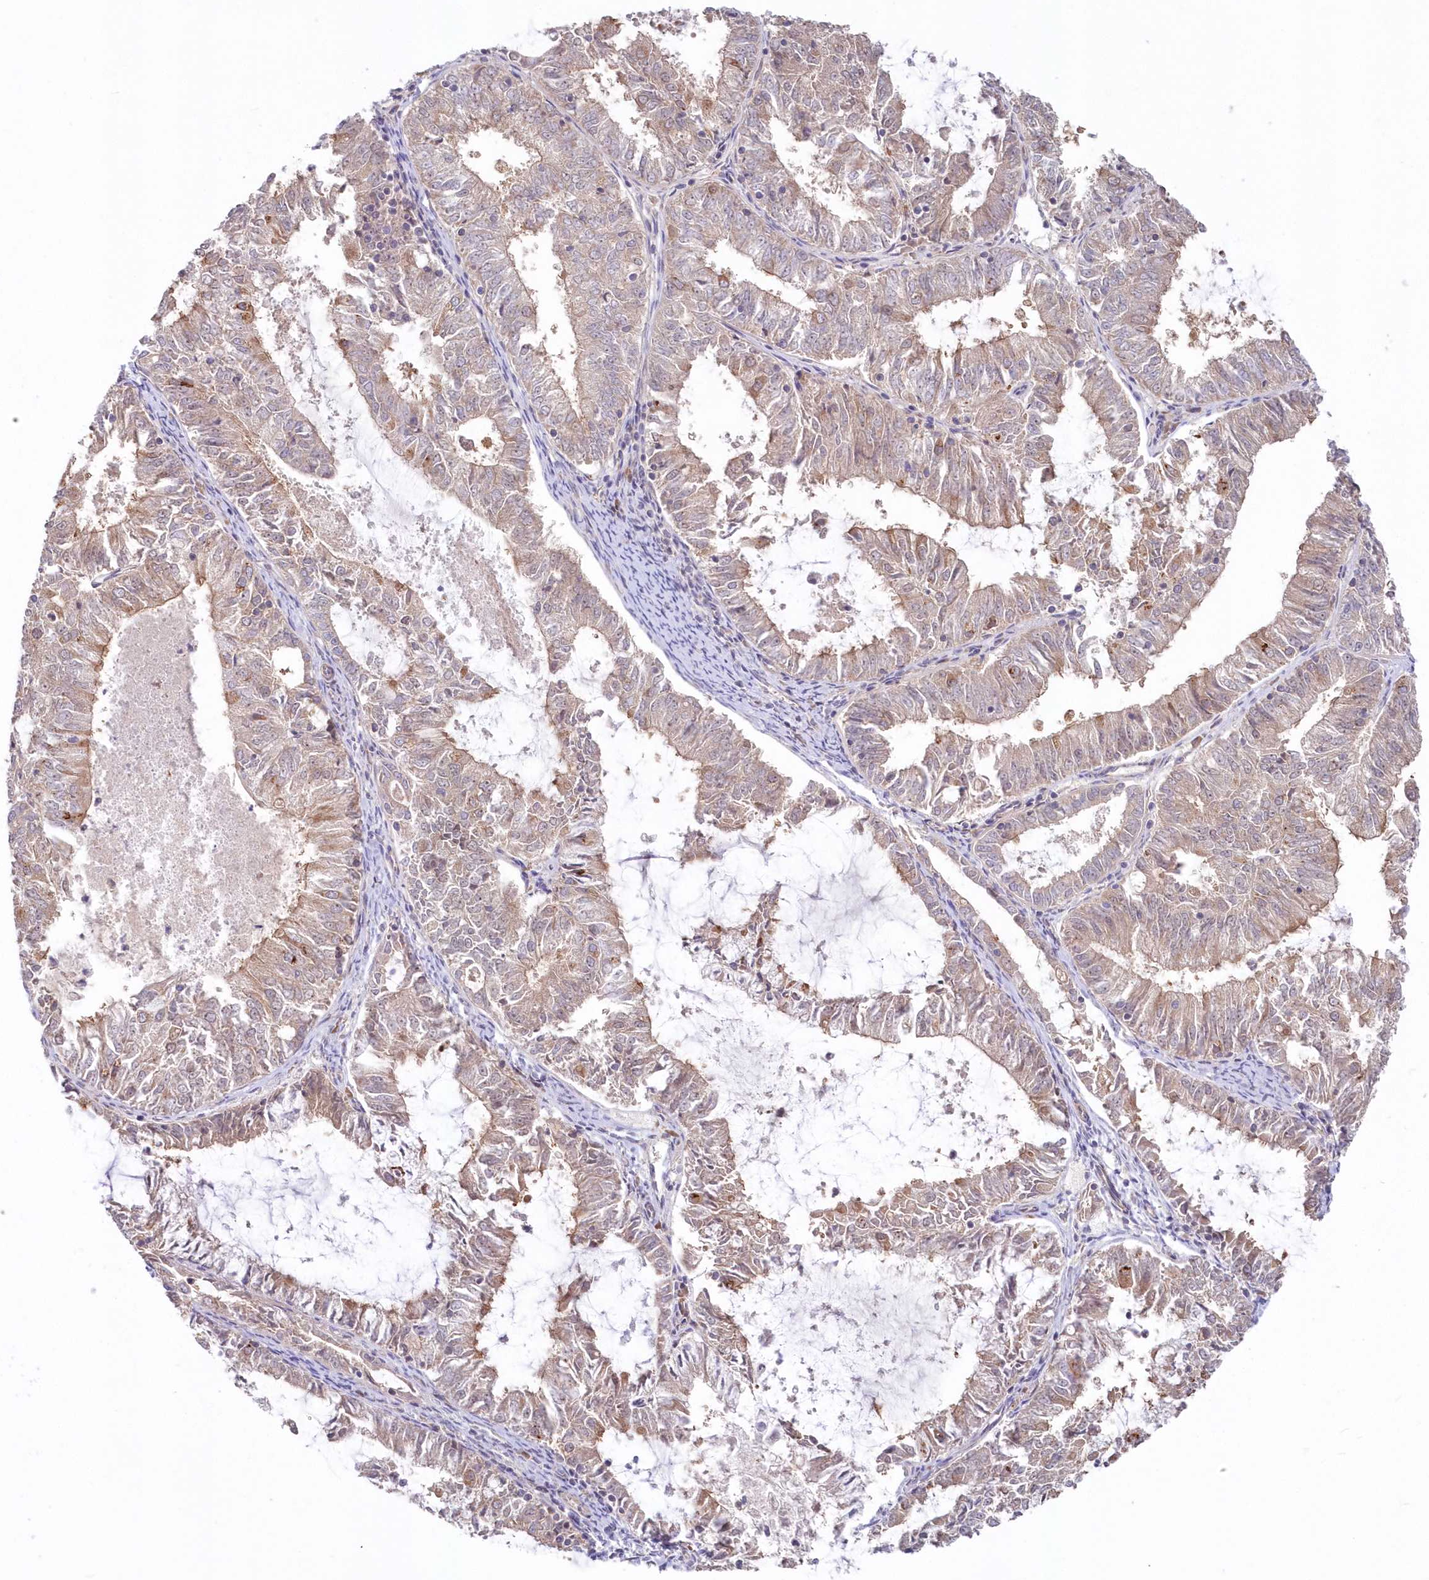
{"staining": {"intensity": "weak", "quantity": "25%-75%", "location": "cytoplasmic/membranous"}, "tissue": "endometrial cancer", "cell_type": "Tumor cells", "image_type": "cancer", "snomed": [{"axis": "morphology", "description": "Adenocarcinoma, NOS"}, {"axis": "topography", "description": "Endometrium"}], "caption": "Weak cytoplasmic/membranous protein expression is appreciated in approximately 25%-75% of tumor cells in adenocarcinoma (endometrial).", "gene": "TBCA", "patient": {"sex": "female", "age": 57}}